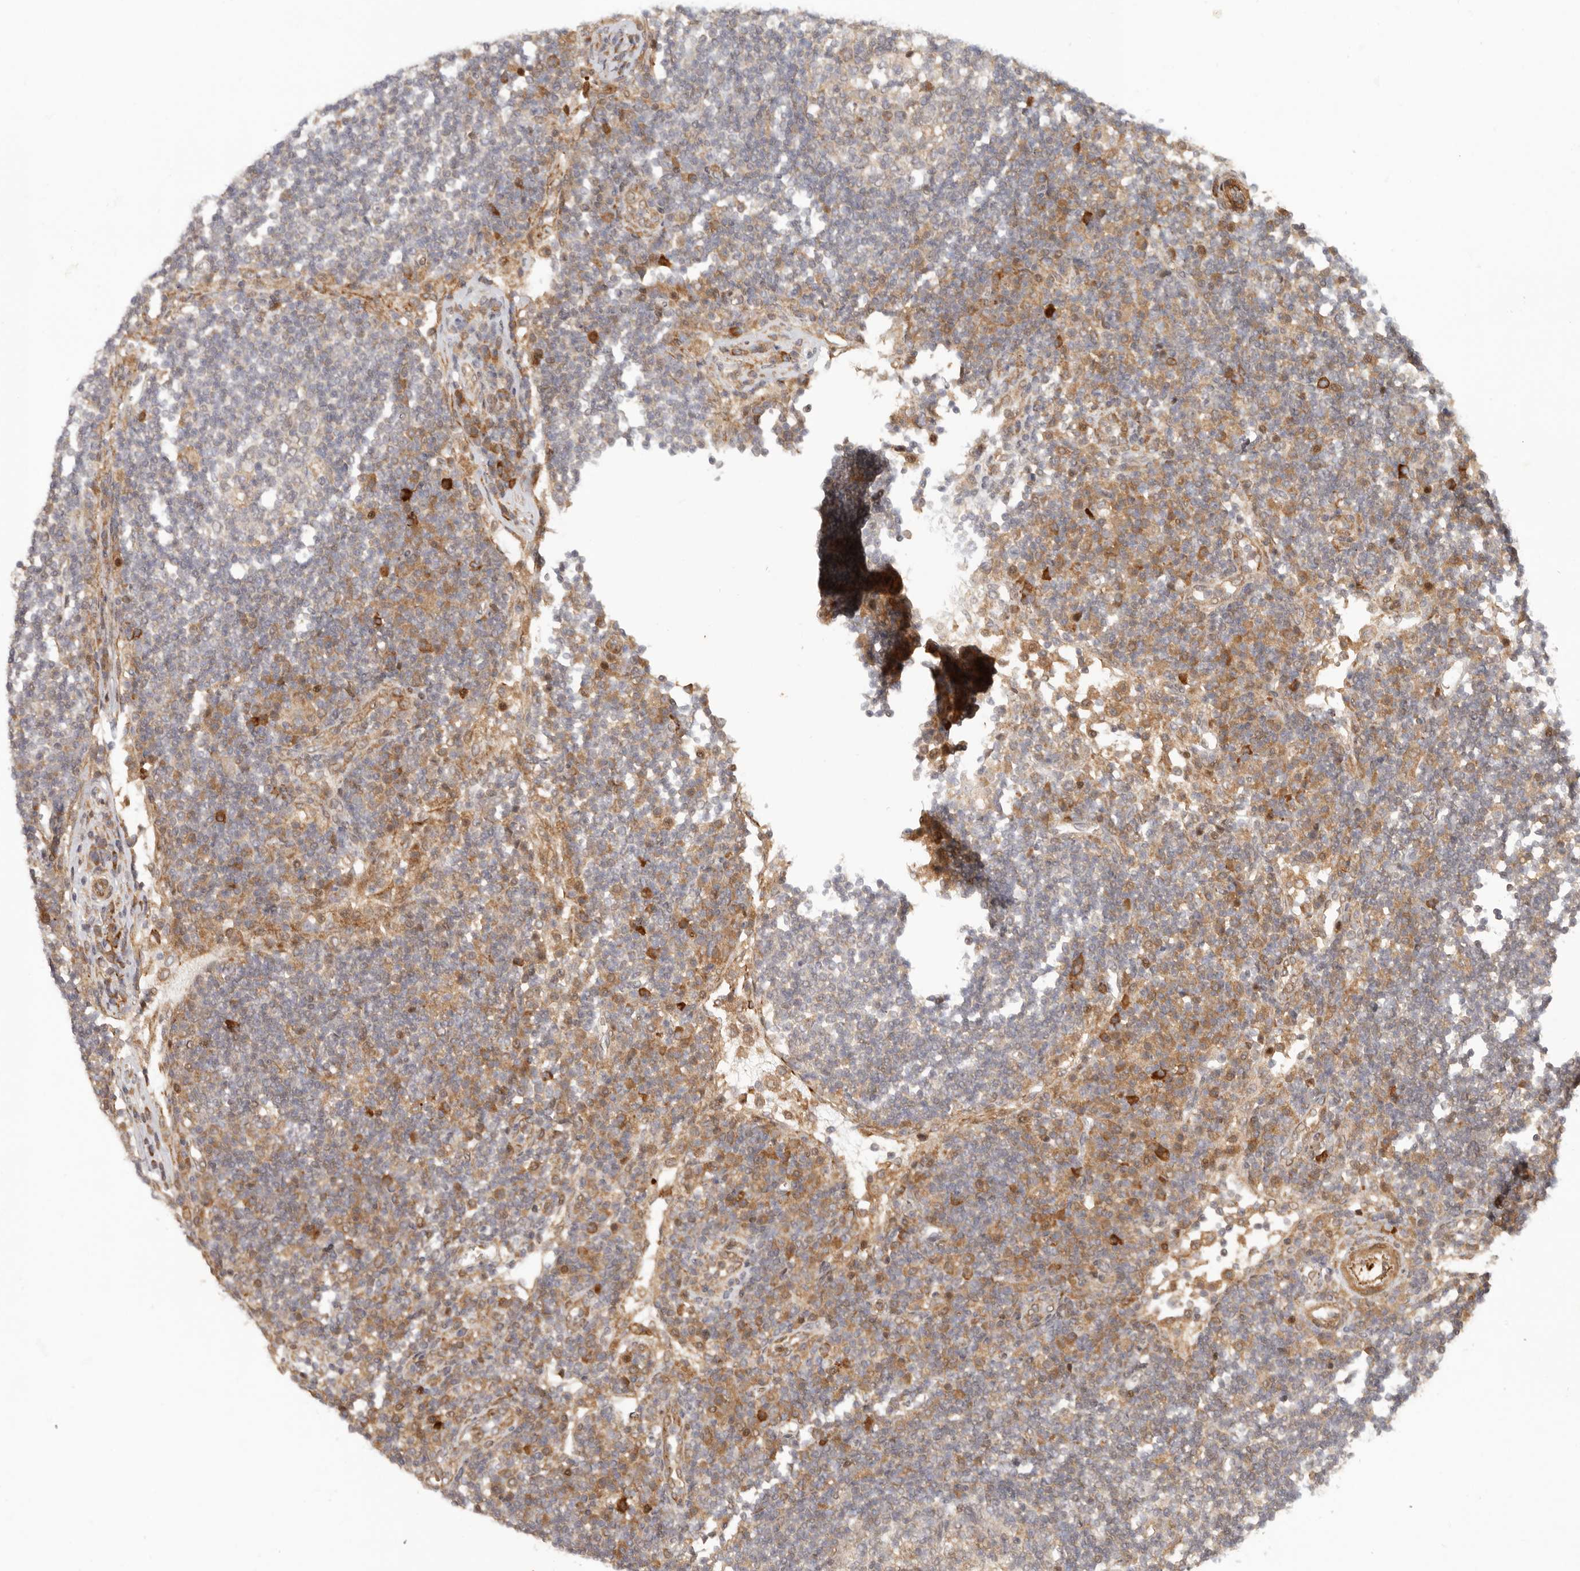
{"staining": {"intensity": "negative", "quantity": "none", "location": "none"}, "tissue": "lymph node", "cell_type": "Germinal center cells", "image_type": "normal", "snomed": [{"axis": "morphology", "description": "Normal tissue, NOS"}, {"axis": "topography", "description": "Lymph node"}], "caption": "Immunohistochemistry (IHC) photomicrograph of unremarkable lymph node stained for a protein (brown), which shows no expression in germinal center cells.", "gene": "AHDC1", "patient": {"sex": "female", "age": 53}}